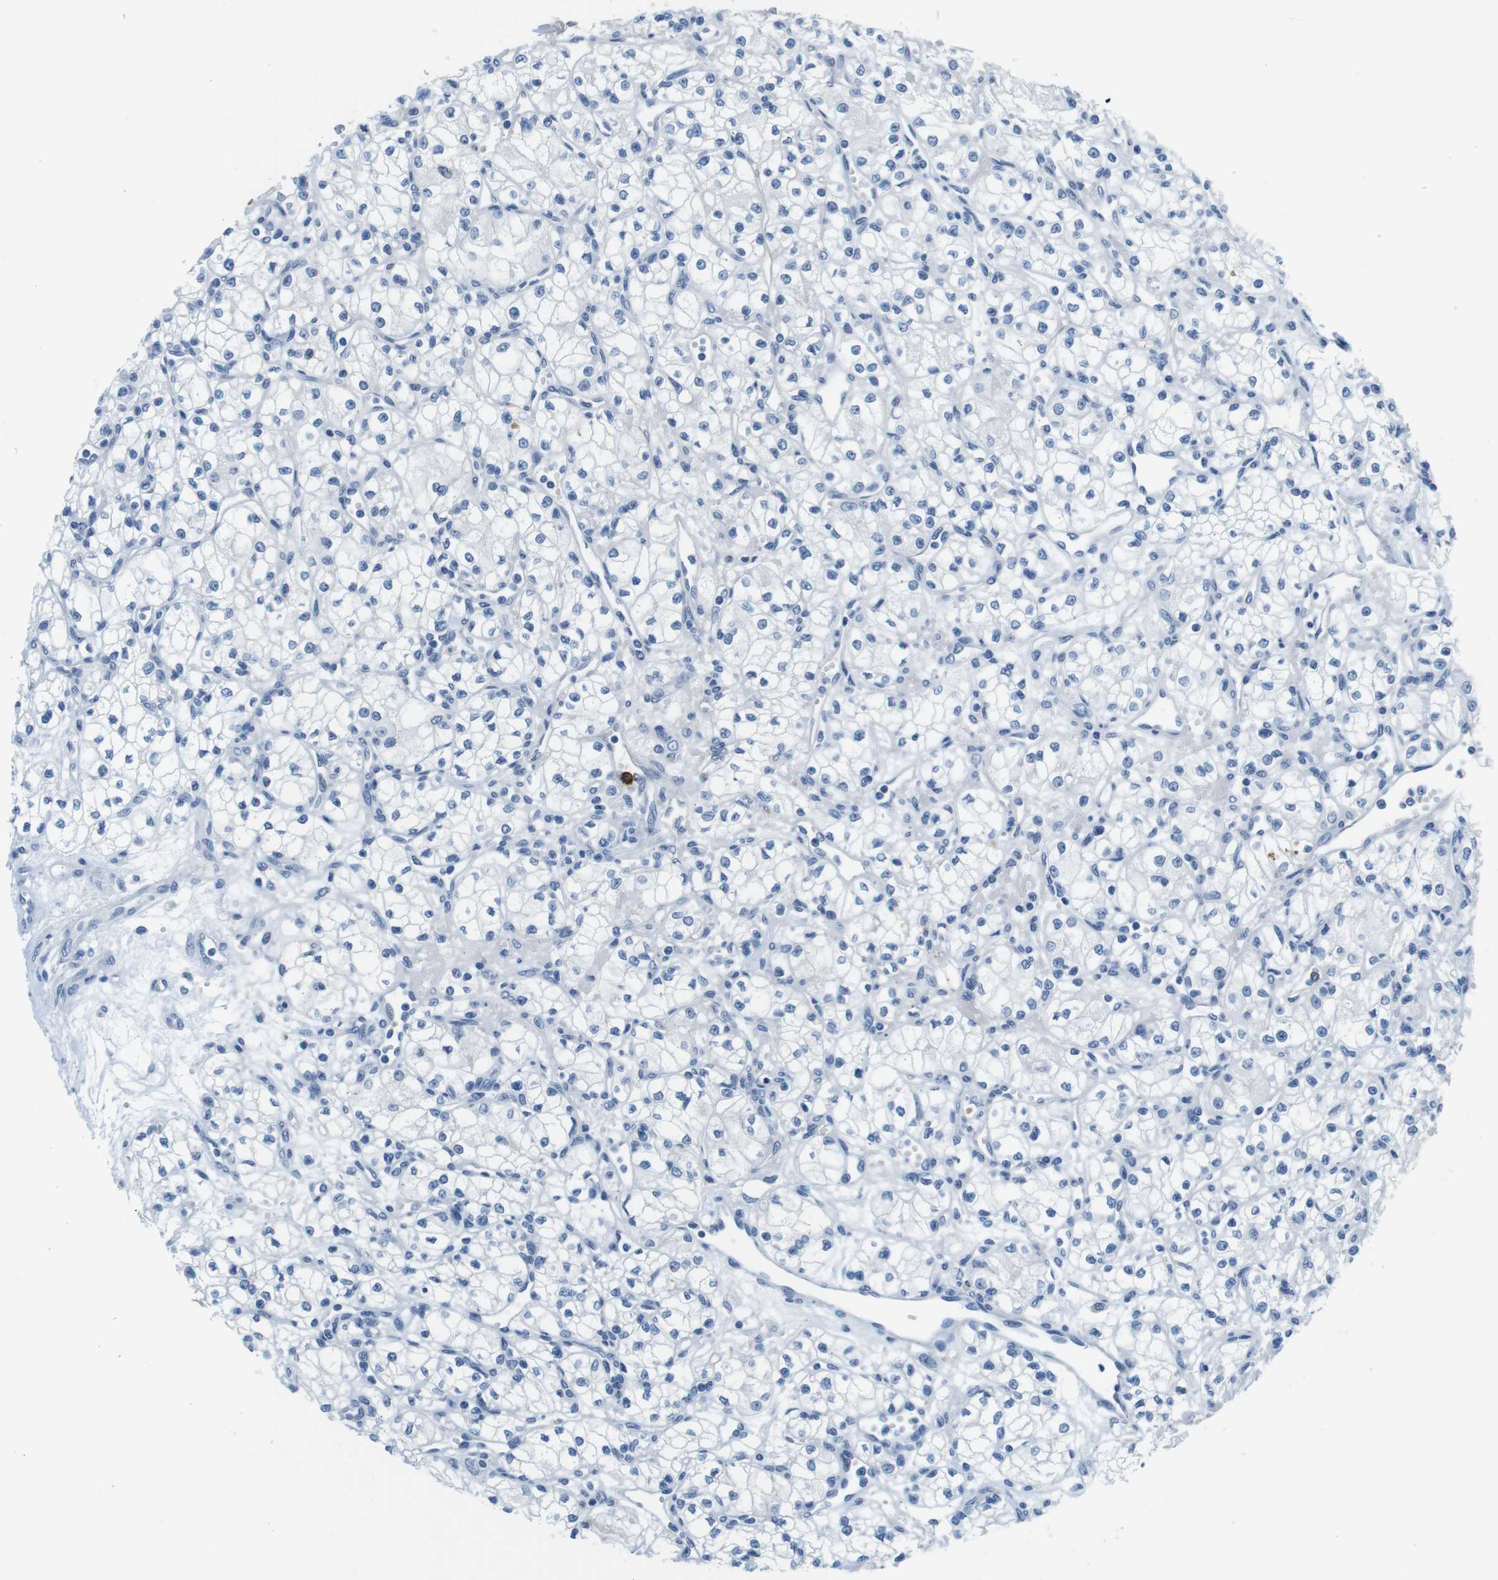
{"staining": {"intensity": "negative", "quantity": "none", "location": "none"}, "tissue": "renal cancer", "cell_type": "Tumor cells", "image_type": "cancer", "snomed": [{"axis": "morphology", "description": "Normal tissue, NOS"}, {"axis": "morphology", "description": "Adenocarcinoma, NOS"}, {"axis": "topography", "description": "Kidney"}], "caption": "This photomicrograph is of renal cancer stained with IHC to label a protein in brown with the nuclei are counter-stained blue. There is no staining in tumor cells.", "gene": "IGHD", "patient": {"sex": "male", "age": 59}}